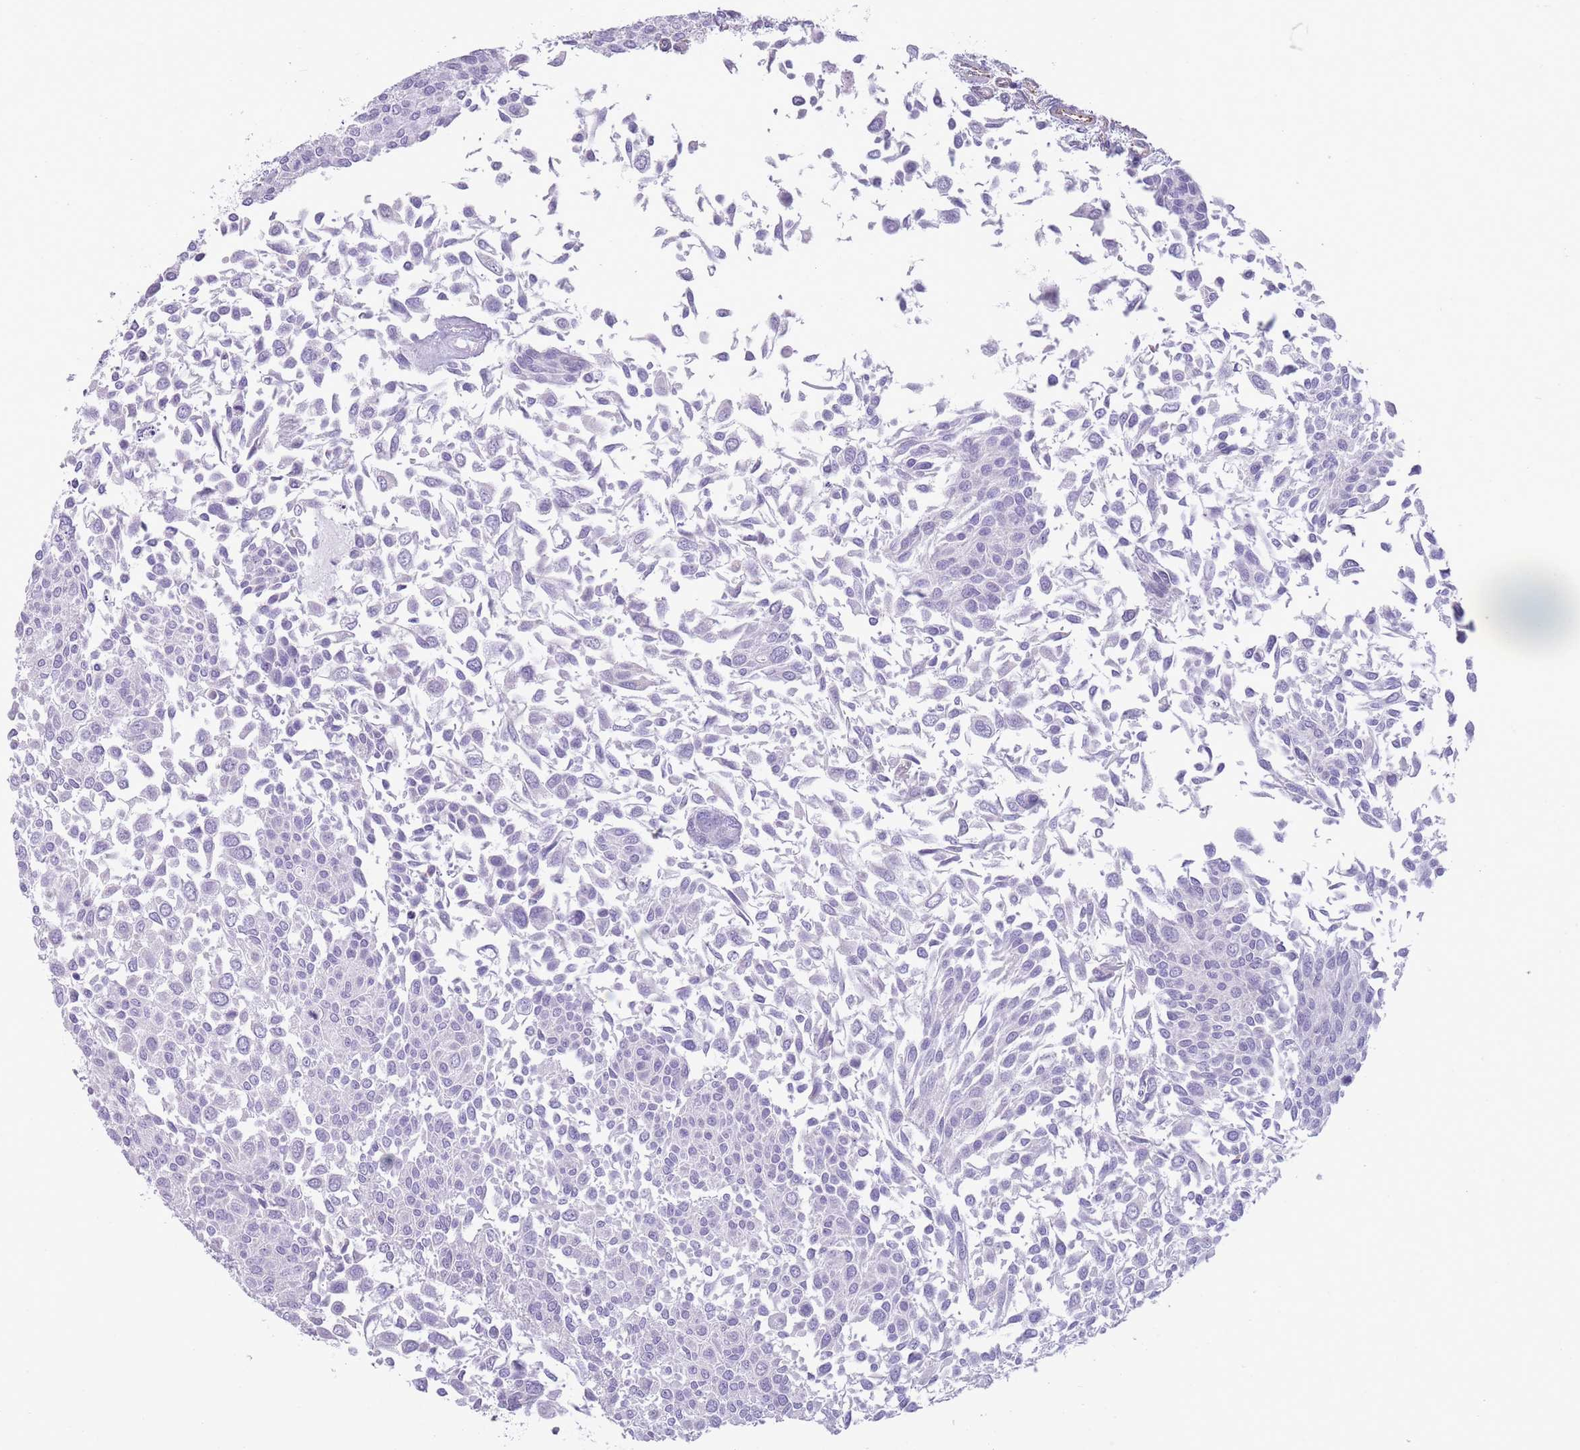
{"staining": {"intensity": "negative", "quantity": "none", "location": "none"}, "tissue": "urothelial cancer", "cell_type": "Tumor cells", "image_type": "cancer", "snomed": [{"axis": "morphology", "description": "Urothelial carcinoma, NOS"}, {"axis": "topography", "description": "Urinary bladder"}], "caption": "The IHC histopathology image has no significant staining in tumor cells of transitional cell carcinoma tissue.", "gene": "PTCD1", "patient": {"sex": "male", "age": 55}}